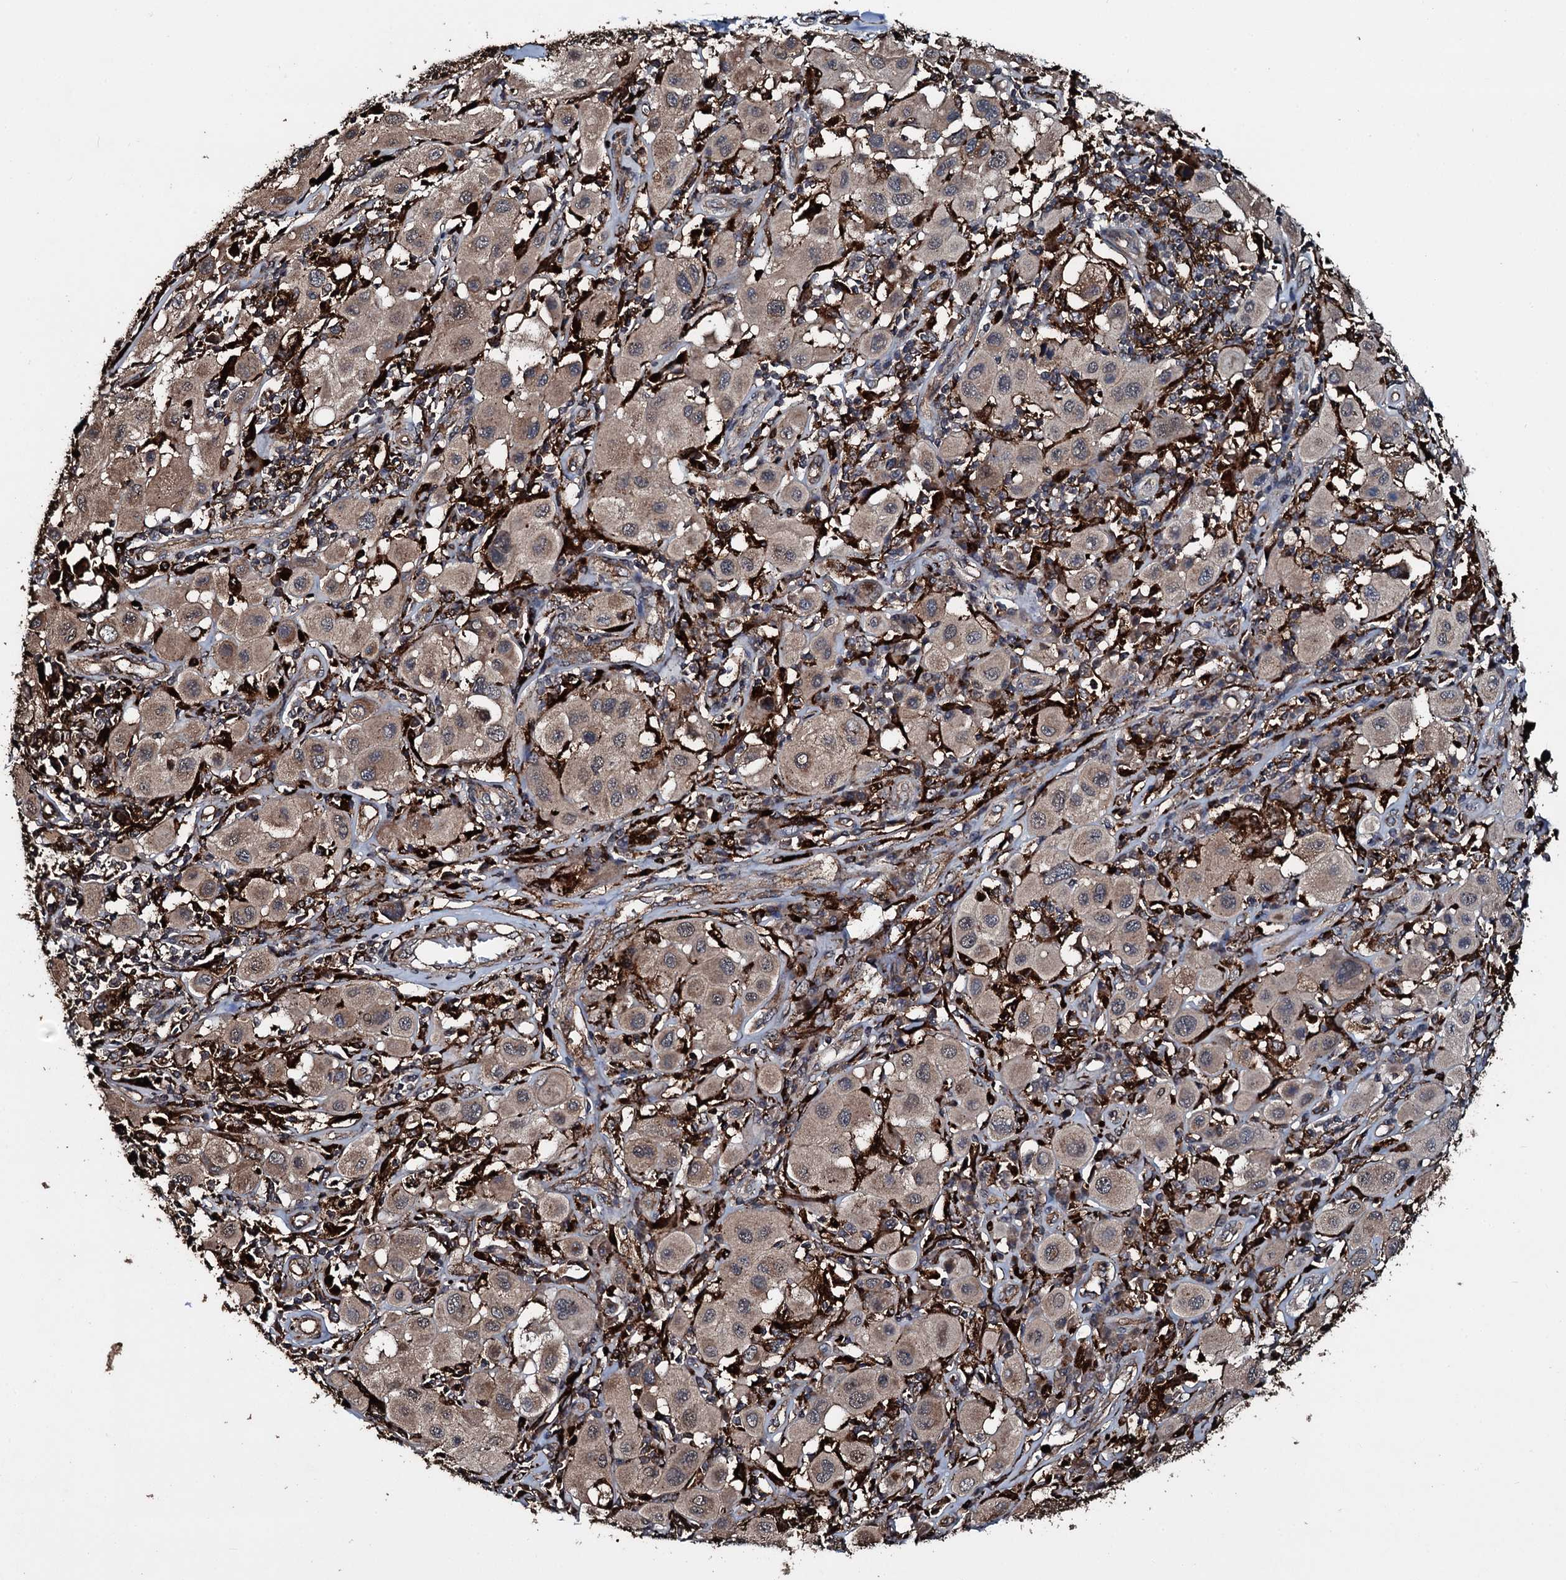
{"staining": {"intensity": "weak", "quantity": "25%-75%", "location": "cytoplasmic/membranous"}, "tissue": "melanoma", "cell_type": "Tumor cells", "image_type": "cancer", "snomed": [{"axis": "morphology", "description": "Malignant melanoma, Metastatic site"}, {"axis": "topography", "description": "Skin"}], "caption": "Melanoma tissue shows weak cytoplasmic/membranous positivity in about 25%-75% of tumor cells, visualized by immunohistochemistry.", "gene": "TPGS2", "patient": {"sex": "male", "age": 41}}